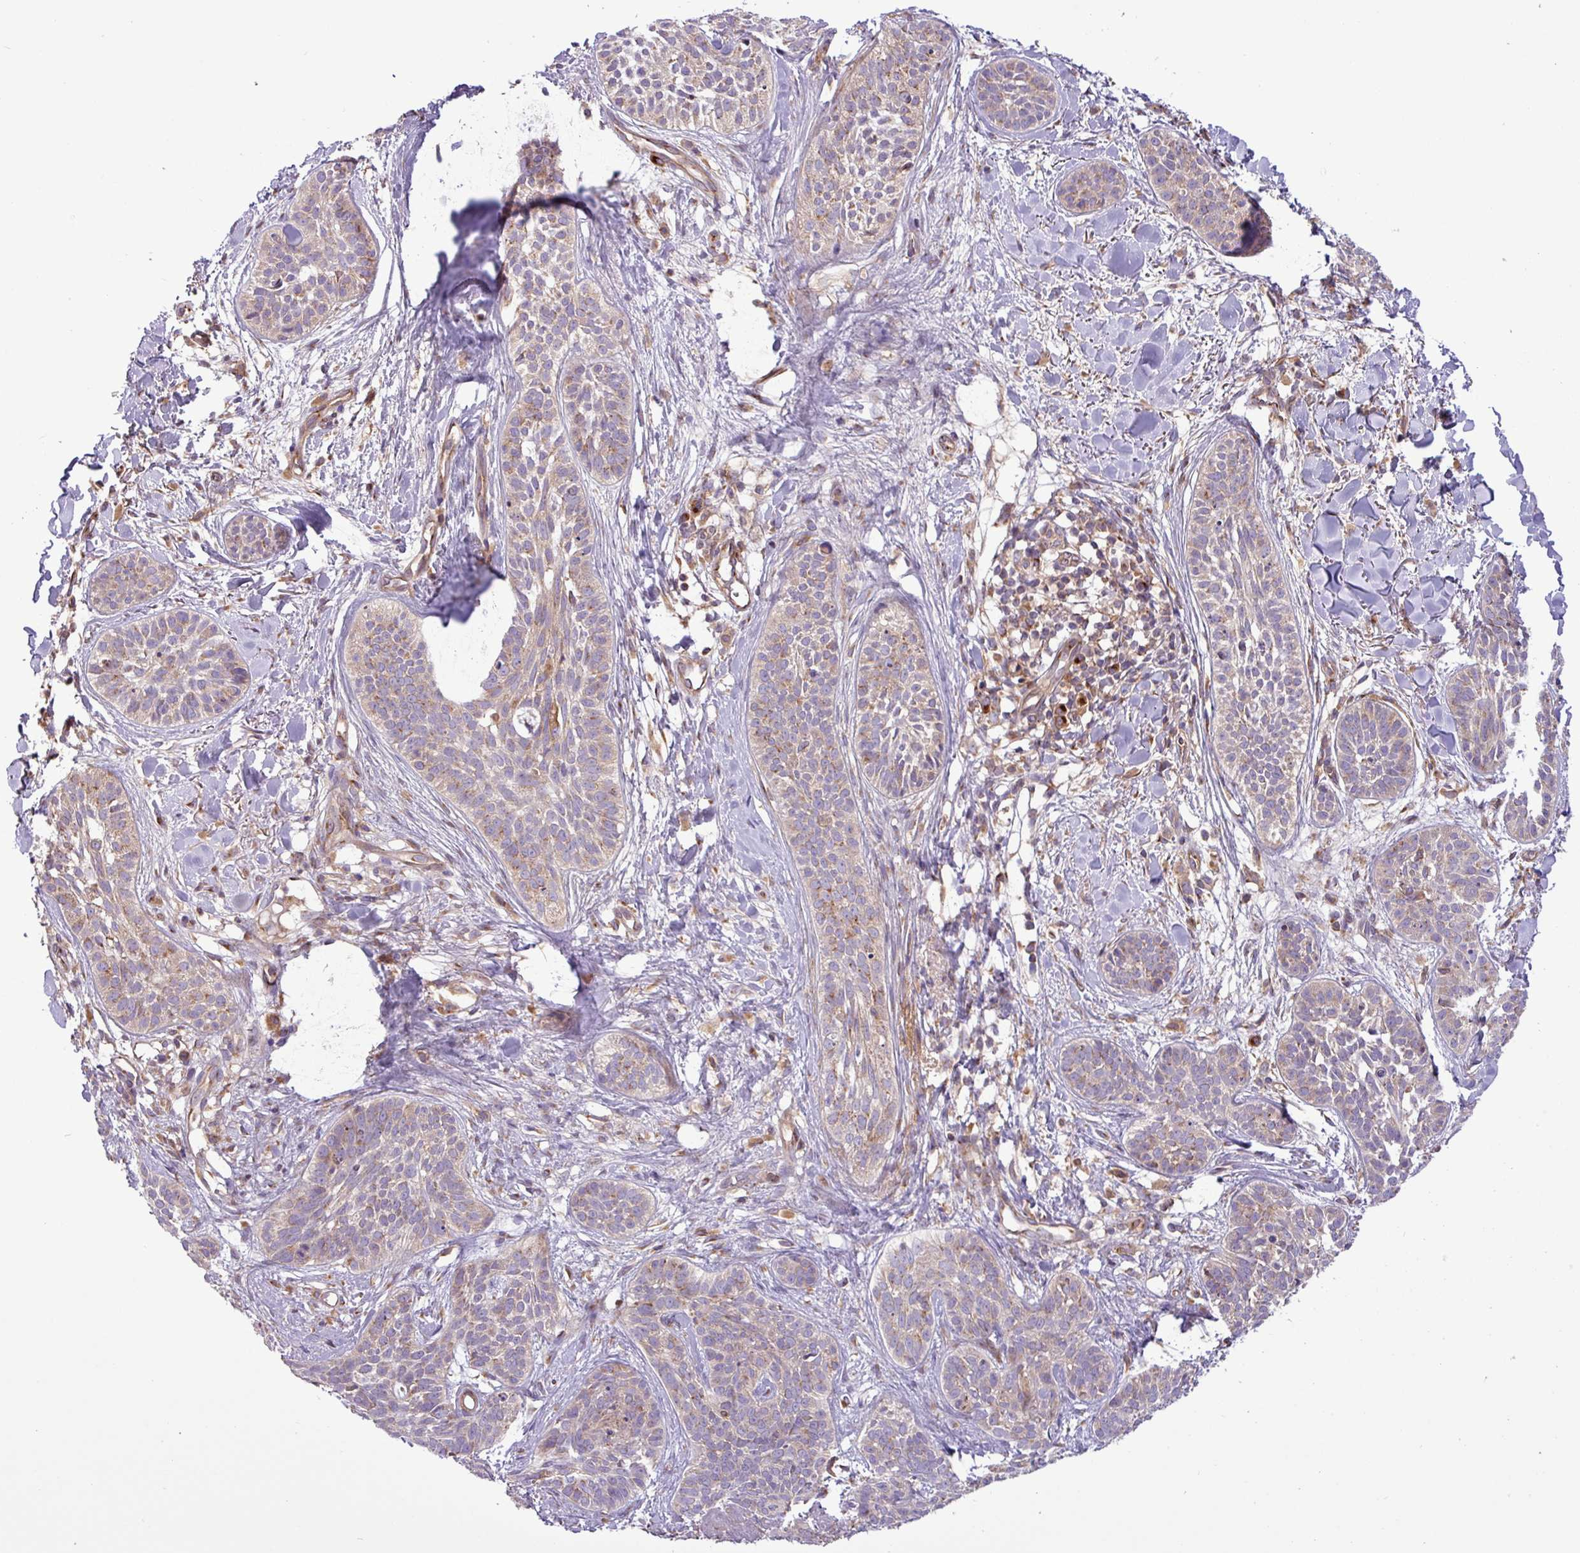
{"staining": {"intensity": "weak", "quantity": "25%-75%", "location": "cytoplasmic/membranous"}, "tissue": "skin cancer", "cell_type": "Tumor cells", "image_type": "cancer", "snomed": [{"axis": "morphology", "description": "Basal cell carcinoma"}, {"axis": "topography", "description": "Skin"}], "caption": "Immunohistochemistry histopathology image of human basal cell carcinoma (skin) stained for a protein (brown), which shows low levels of weak cytoplasmic/membranous expression in approximately 25%-75% of tumor cells.", "gene": "RAB19", "patient": {"sex": "male", "age": 52}}